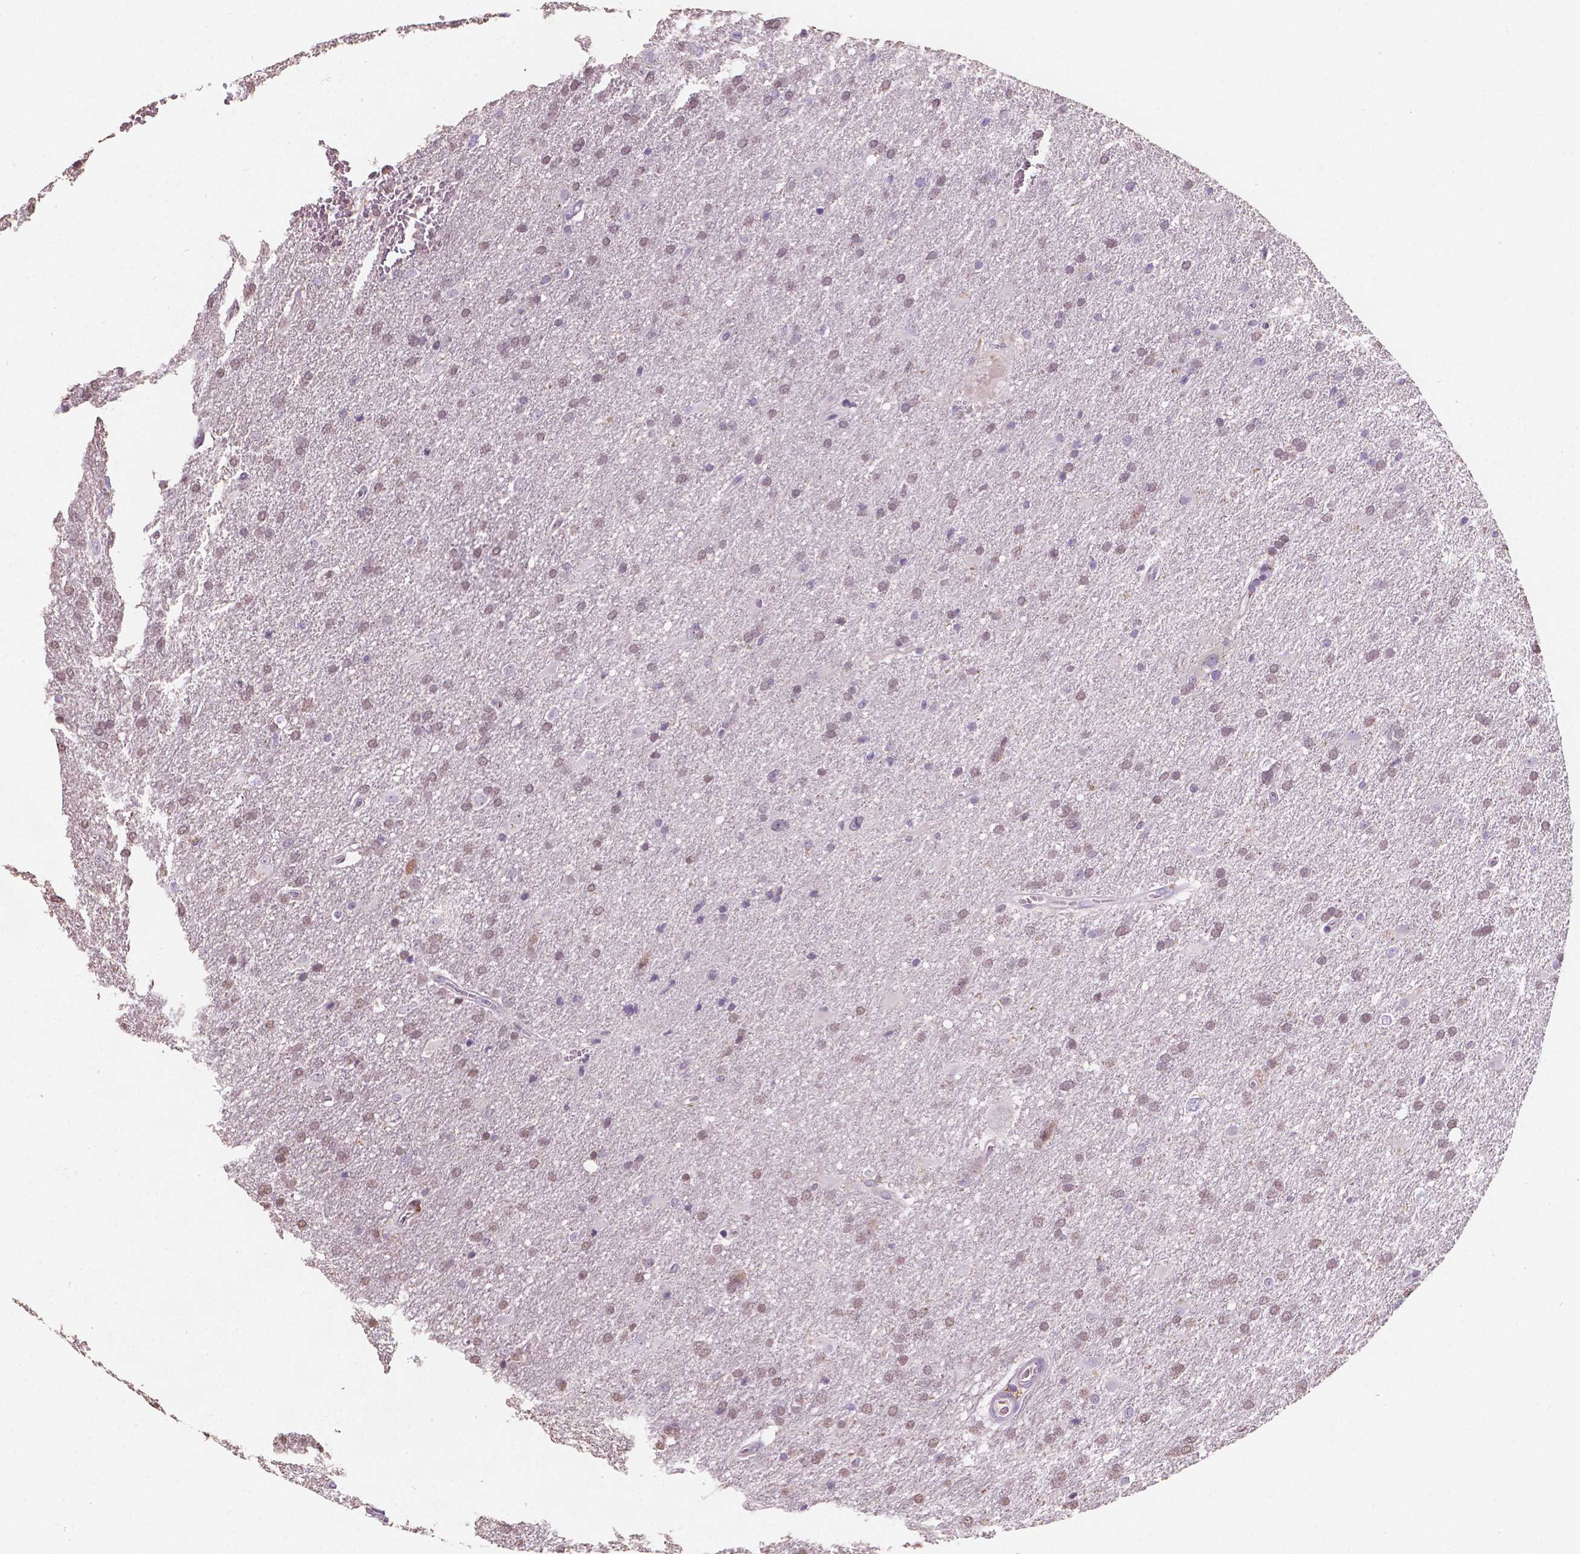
{"staining": {"intensity": "weak", "quantity": "25%-75%", "location": "cytoplasmic/membranous"}, "tissue": "glioma", "cell_type": "Tumor cells", "image_type": "cancer", "snomed": [{"axis": "morphology", "description": "Glioma, malignant, Low grade"}, {"axis": "topography", "description": "Brain"}], "caption": "A photomicrograph showing weak cytoplasmic/membranous staining in about 25%-75% of tumor cells in malignant glioma (low-grade), as visualized by brown immunohistochemical staining.", "gene": "IREB2", "patient": {"sex": "male", "age": 66}}